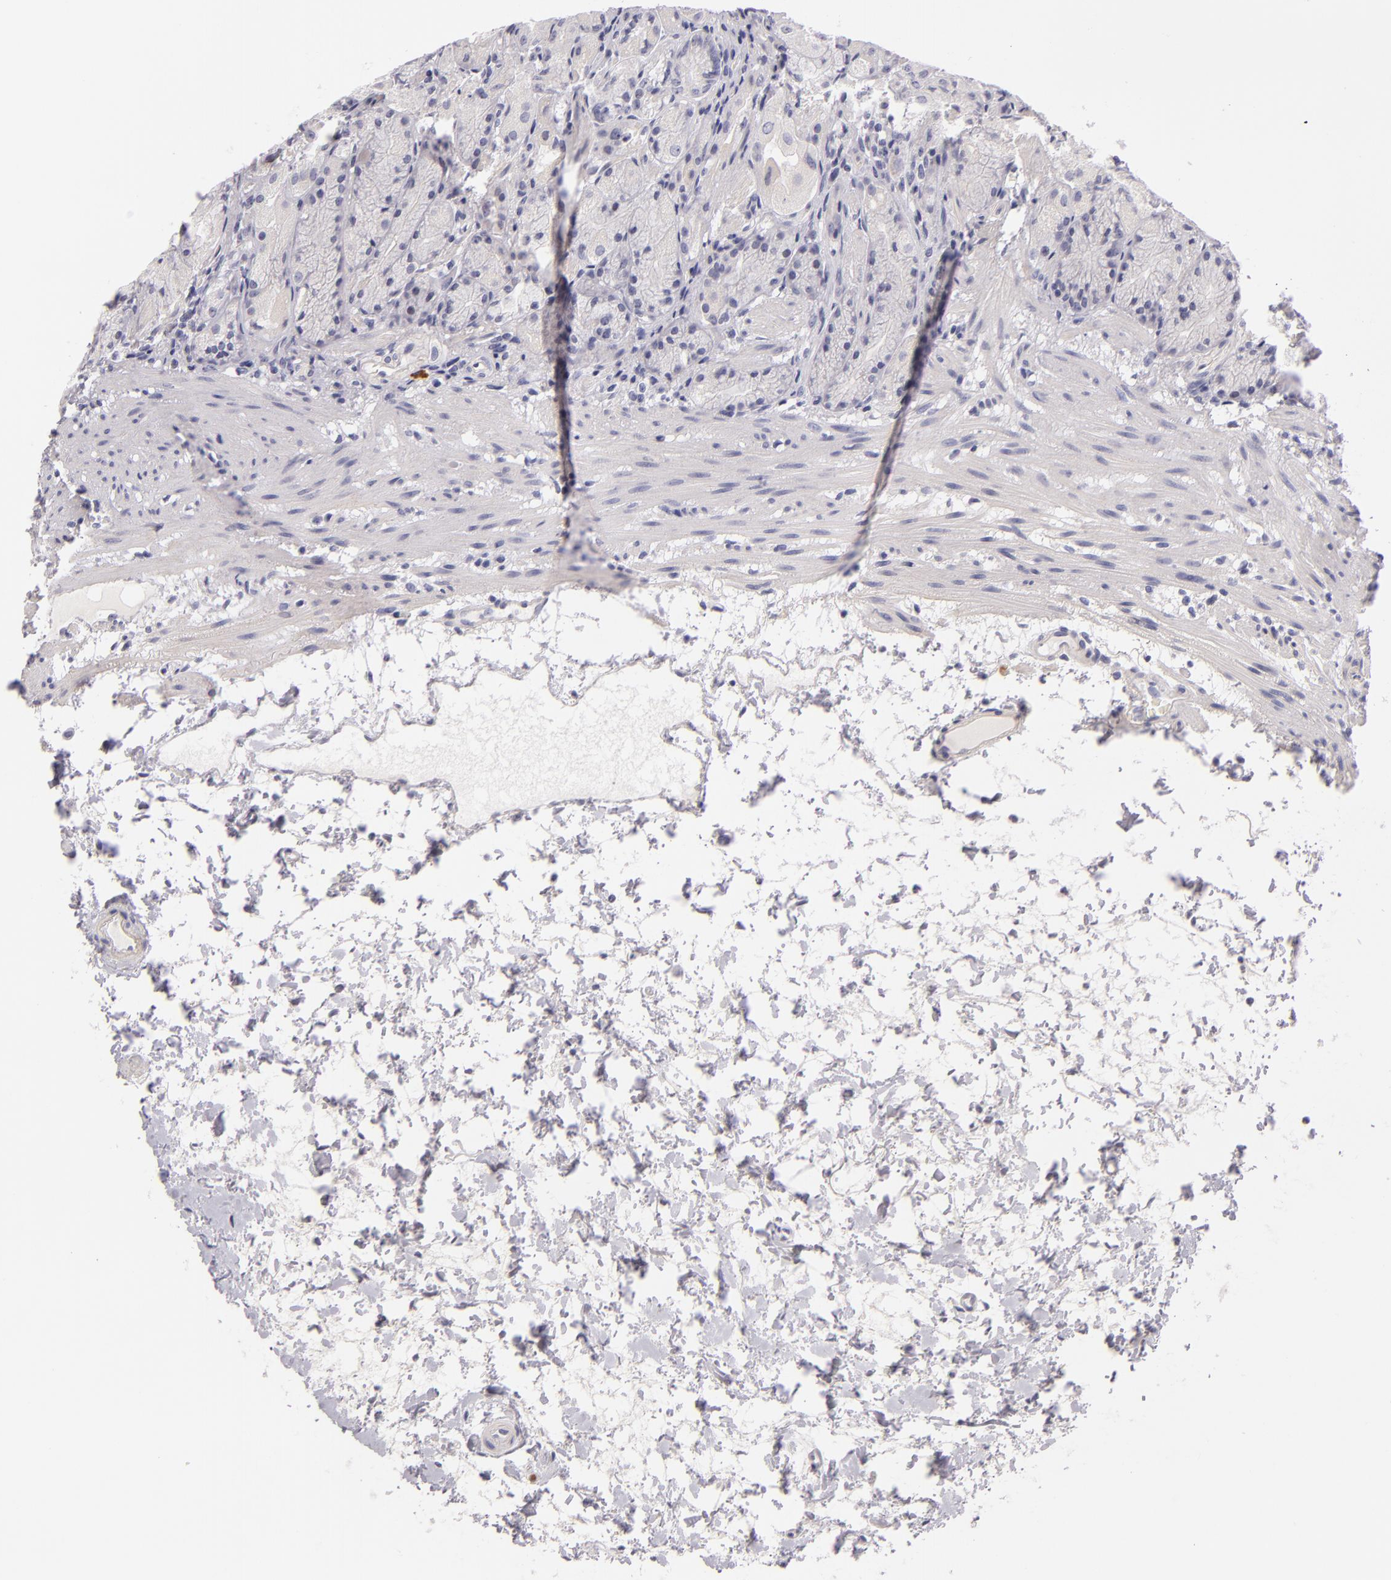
{"staining": {"intensity": "negative", "quantity": "none", "location": "none"}, "tissue": "stomach", "cell_type": "Glandular cells", "image_type": "normal", "snomed": [{"axis": "morphology", "description": "Normal tissue, NOS"}, {"axis": "topography", "description": "Stomach, upper"}], "caption": "Stomach stained for a protein using IHC demonstrates no staining glandular cells.", "gene": "FAM181A", "patient": {"sex": "female", "age": 75}}